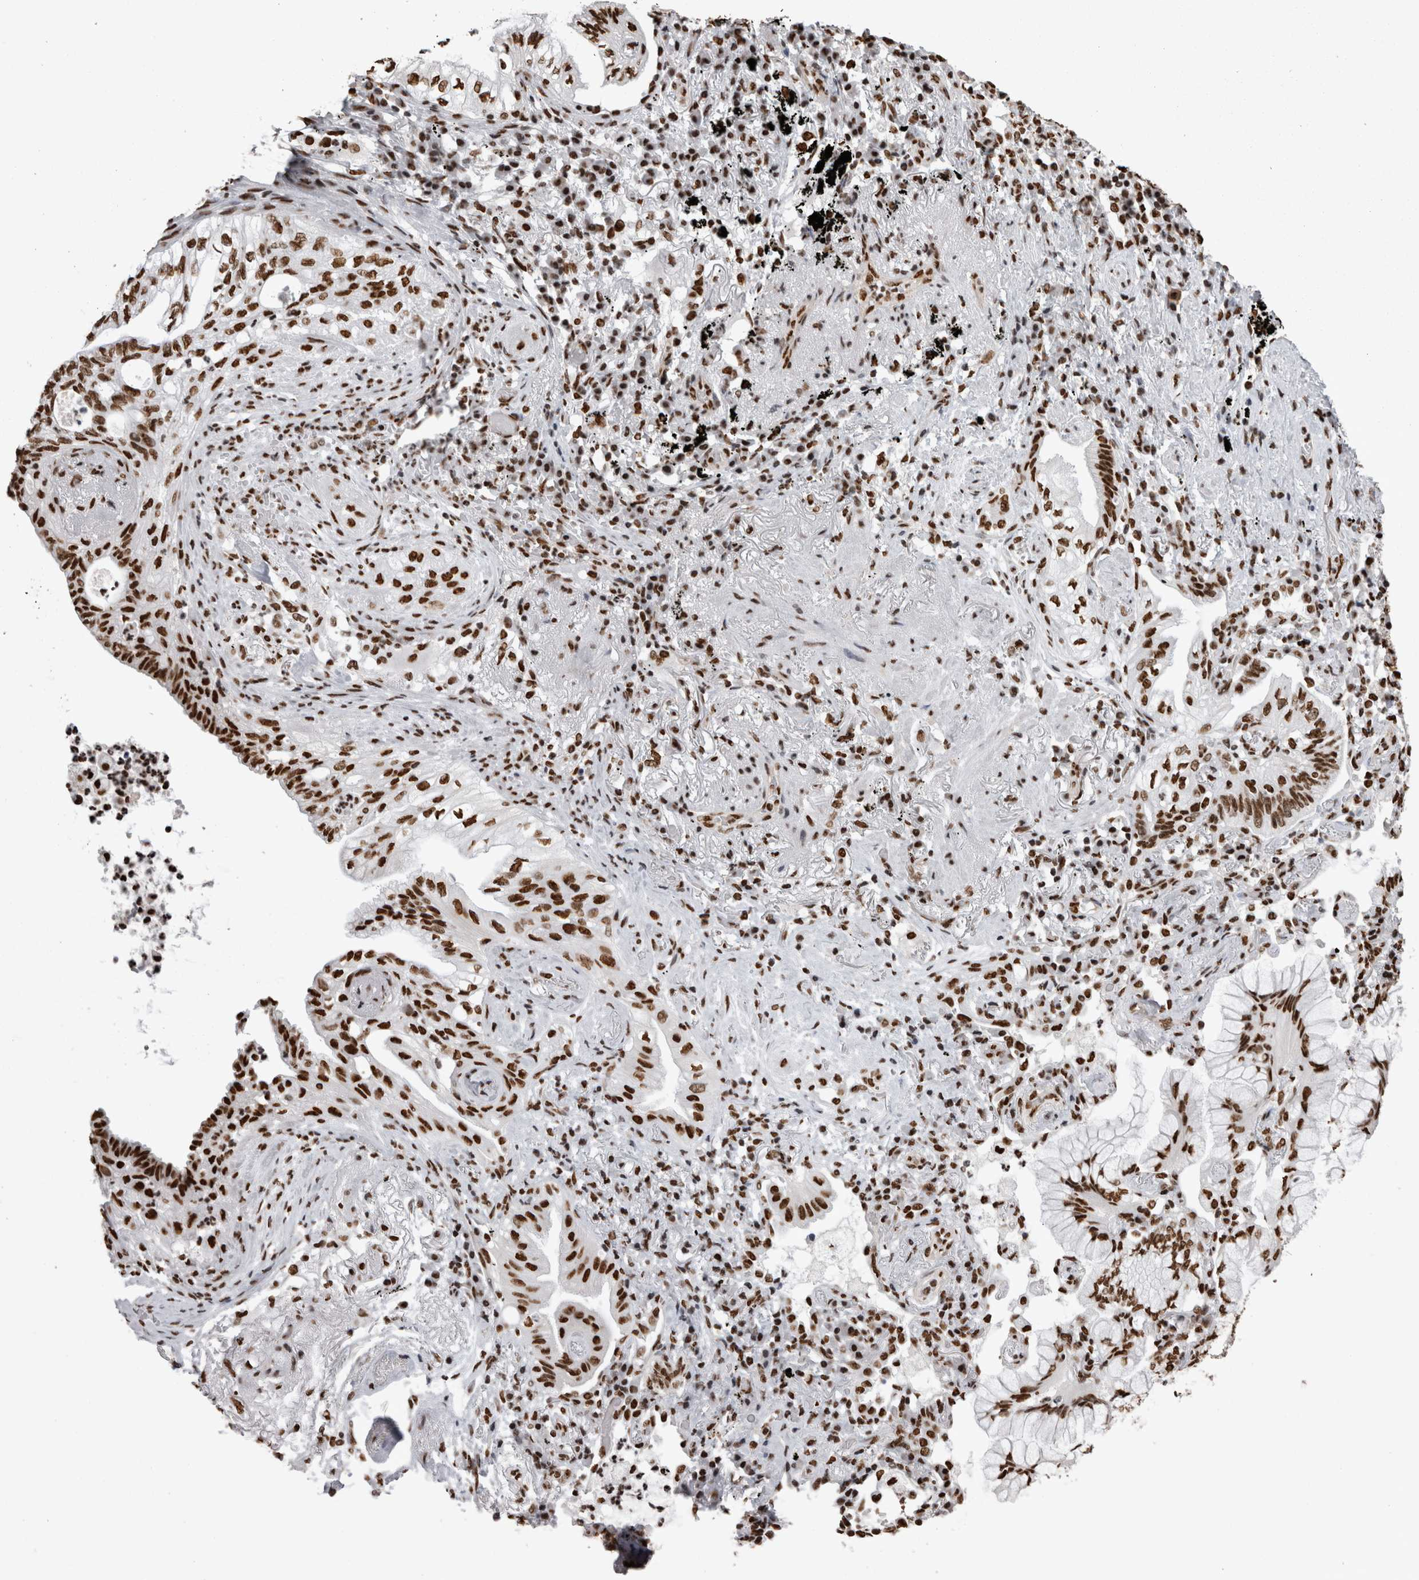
{"staining": {"intensity": "strong", "quantity": ">75%", "location": "nuclear"}, "tissue": "lung cancer", "cell_type": "Tumor cells", "image_type": "cancer", "snomed": [{"axis": "morphology", "description": "Adenocarcinoma, NOS"}, {"axis": "topography", "description": "Lung"}], "caption": "Adenocarcinoma (lung) stained for a protein shows strong nuclear positivity in tumor cells.", "gene": "HNRNPM", "patient": {"sex": "female", "age": 70}}